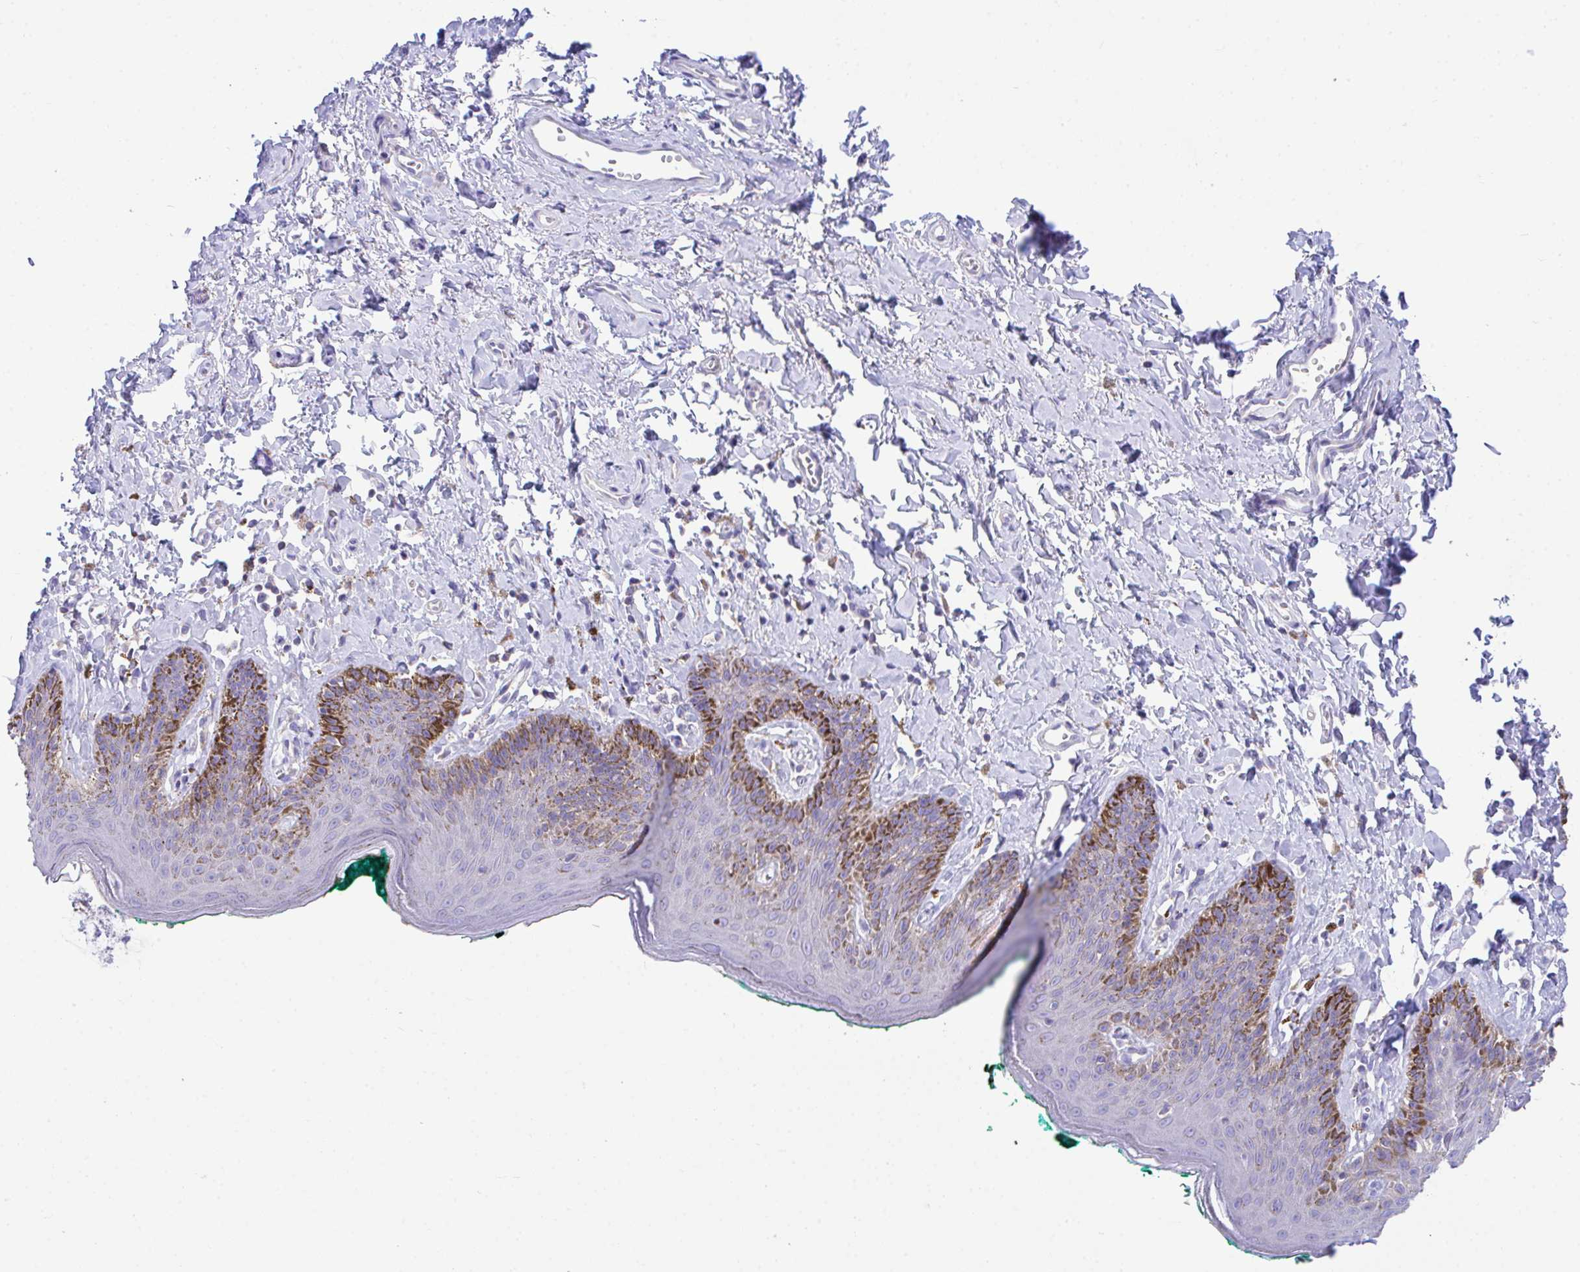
{"staining": {"intensity": "strong", "quantity": "<25%", "location": "cytoplasmic/membranous"}, "tissue": "skin", "cell_type": "Epidermal cells", "image_type": "normal", "snomed": [{"axis": "morphology", "description": "Normal tissue, NOS"}, {"axis": "topography", "description": "Vulva"}, {"axis": "topography", "description": "Peripheral nerve tissue"}], "caption": "Protein expression analysis of benign skin demonstrates strong cytoplasmic/membranous expression in about <25% of epidermal cells.", "gene": "NLRP8", "patient": {"sex": "female", "age": 66}}